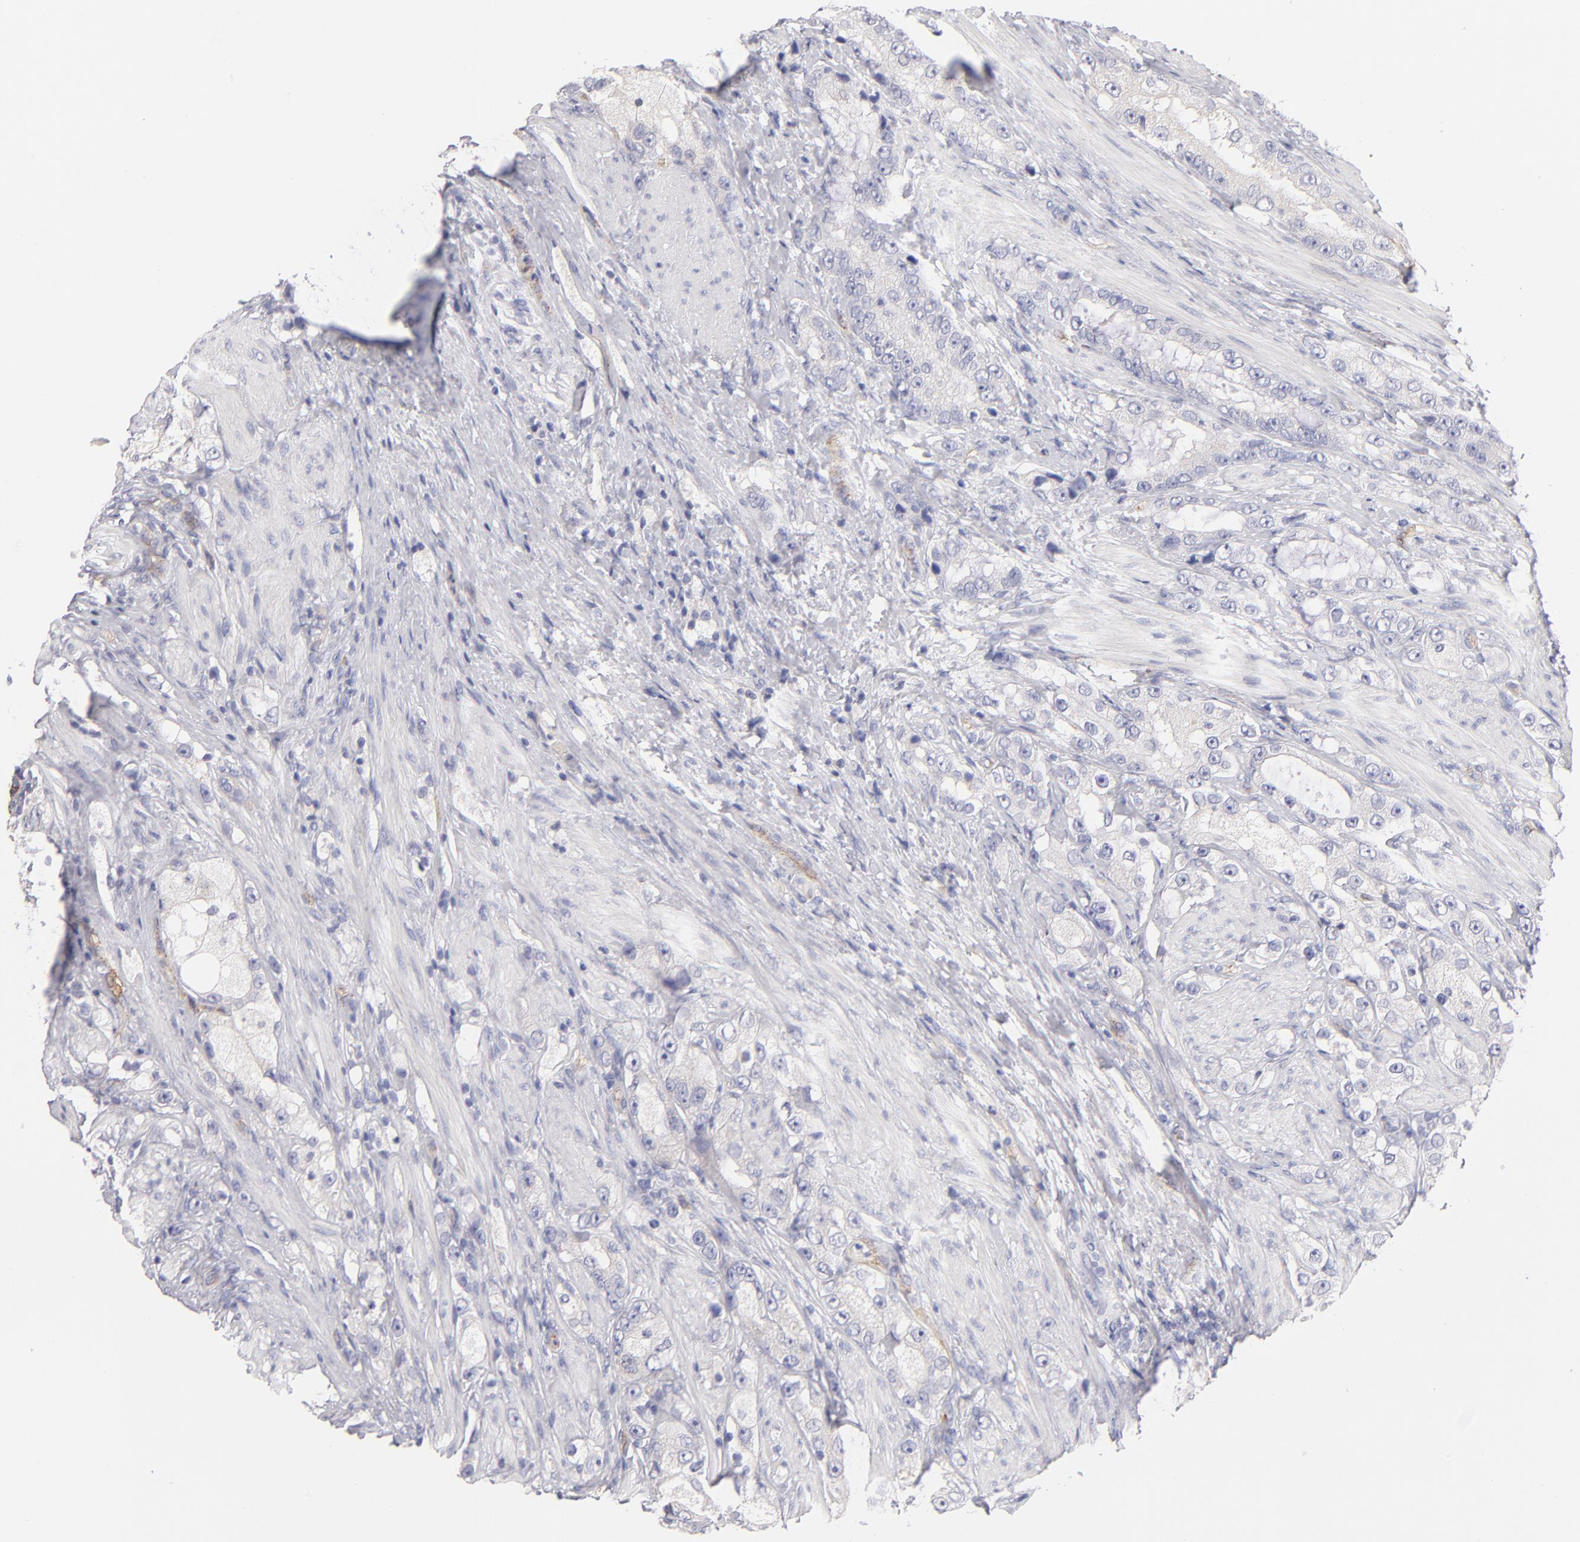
{"staining": {"intensity": "negative", "quantity": "none", "location": "none"}, "tissue": "prostate cancer", "cell_type": "Tumor cells", "image_type": "cancer", "snomed": [{"axis": "morphology", "description": "Adenocarcinoma, High grade"}, {"axis": "topography", "description": "Prostate"}], "caption": "High magnification brightfield microscopy of prostate cancer (high-grade adenocarcinoma) stained with DAB (brown) and counterstained with hematoxylin (blue): tumor cells show no significant expression. (DAB (3,3'-diaminobenzidine) immunohistochemistry, high magnification).", "gene": "PLVAP", "patient": {"sex": "male", "age": 63}}